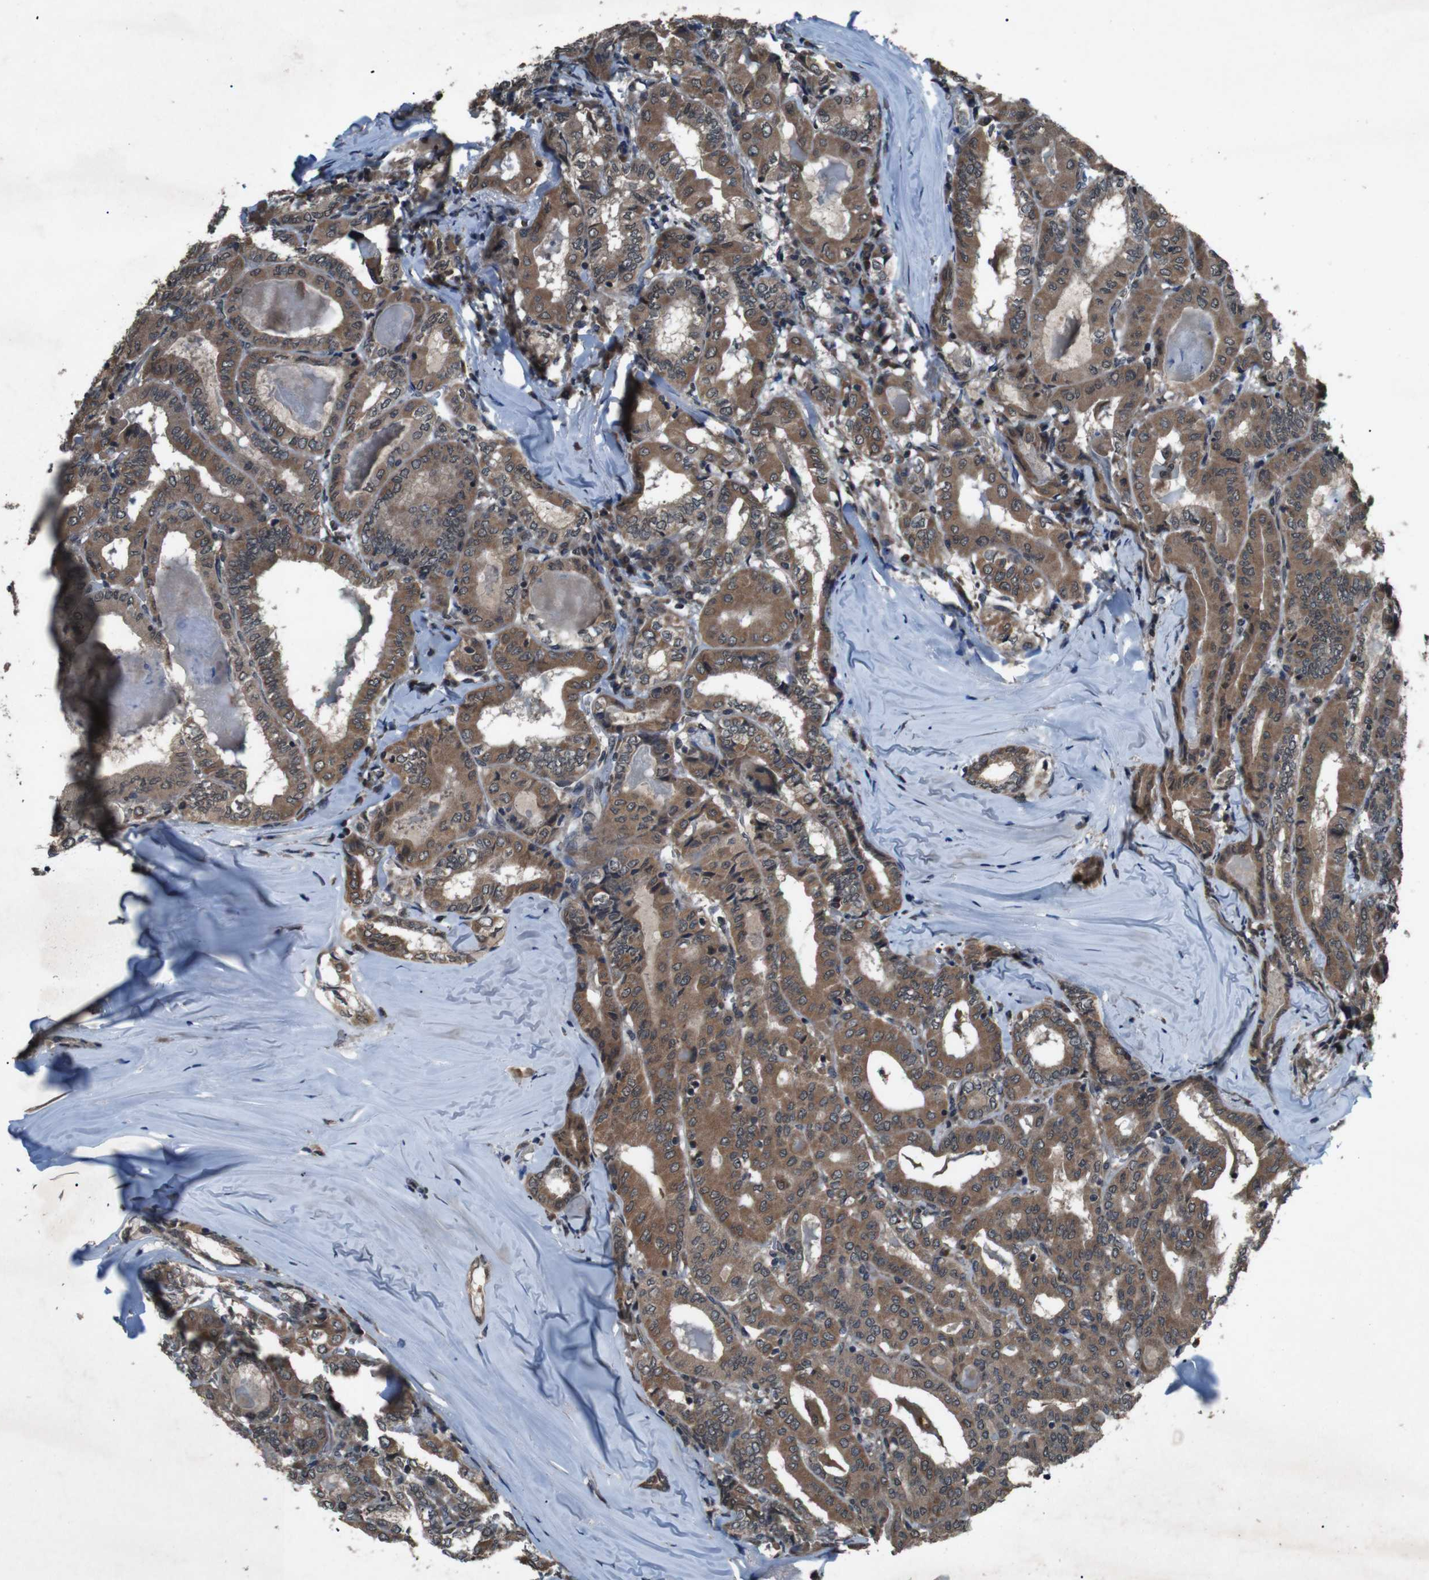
{"staining": {"intensity": "moderate", "quantity": ">75%", "location": "cytoplasmic/membranous"}, "tissue": "thyroid cancer", "cell_type": "Tumor cells", "image_type": "cancer", "snomed": [{"axis": "morphology", "description": "Papillary adenocarcinoma, NOS"}, {"axis": "topography", "description": "Thyroid gland"}], "caption": "Human thyroid cancer stained with a protein marker exhibits moderate staining in tumor cells.", "gene": "SOCS1", "patient": {"sex": "female", "age": 42}}